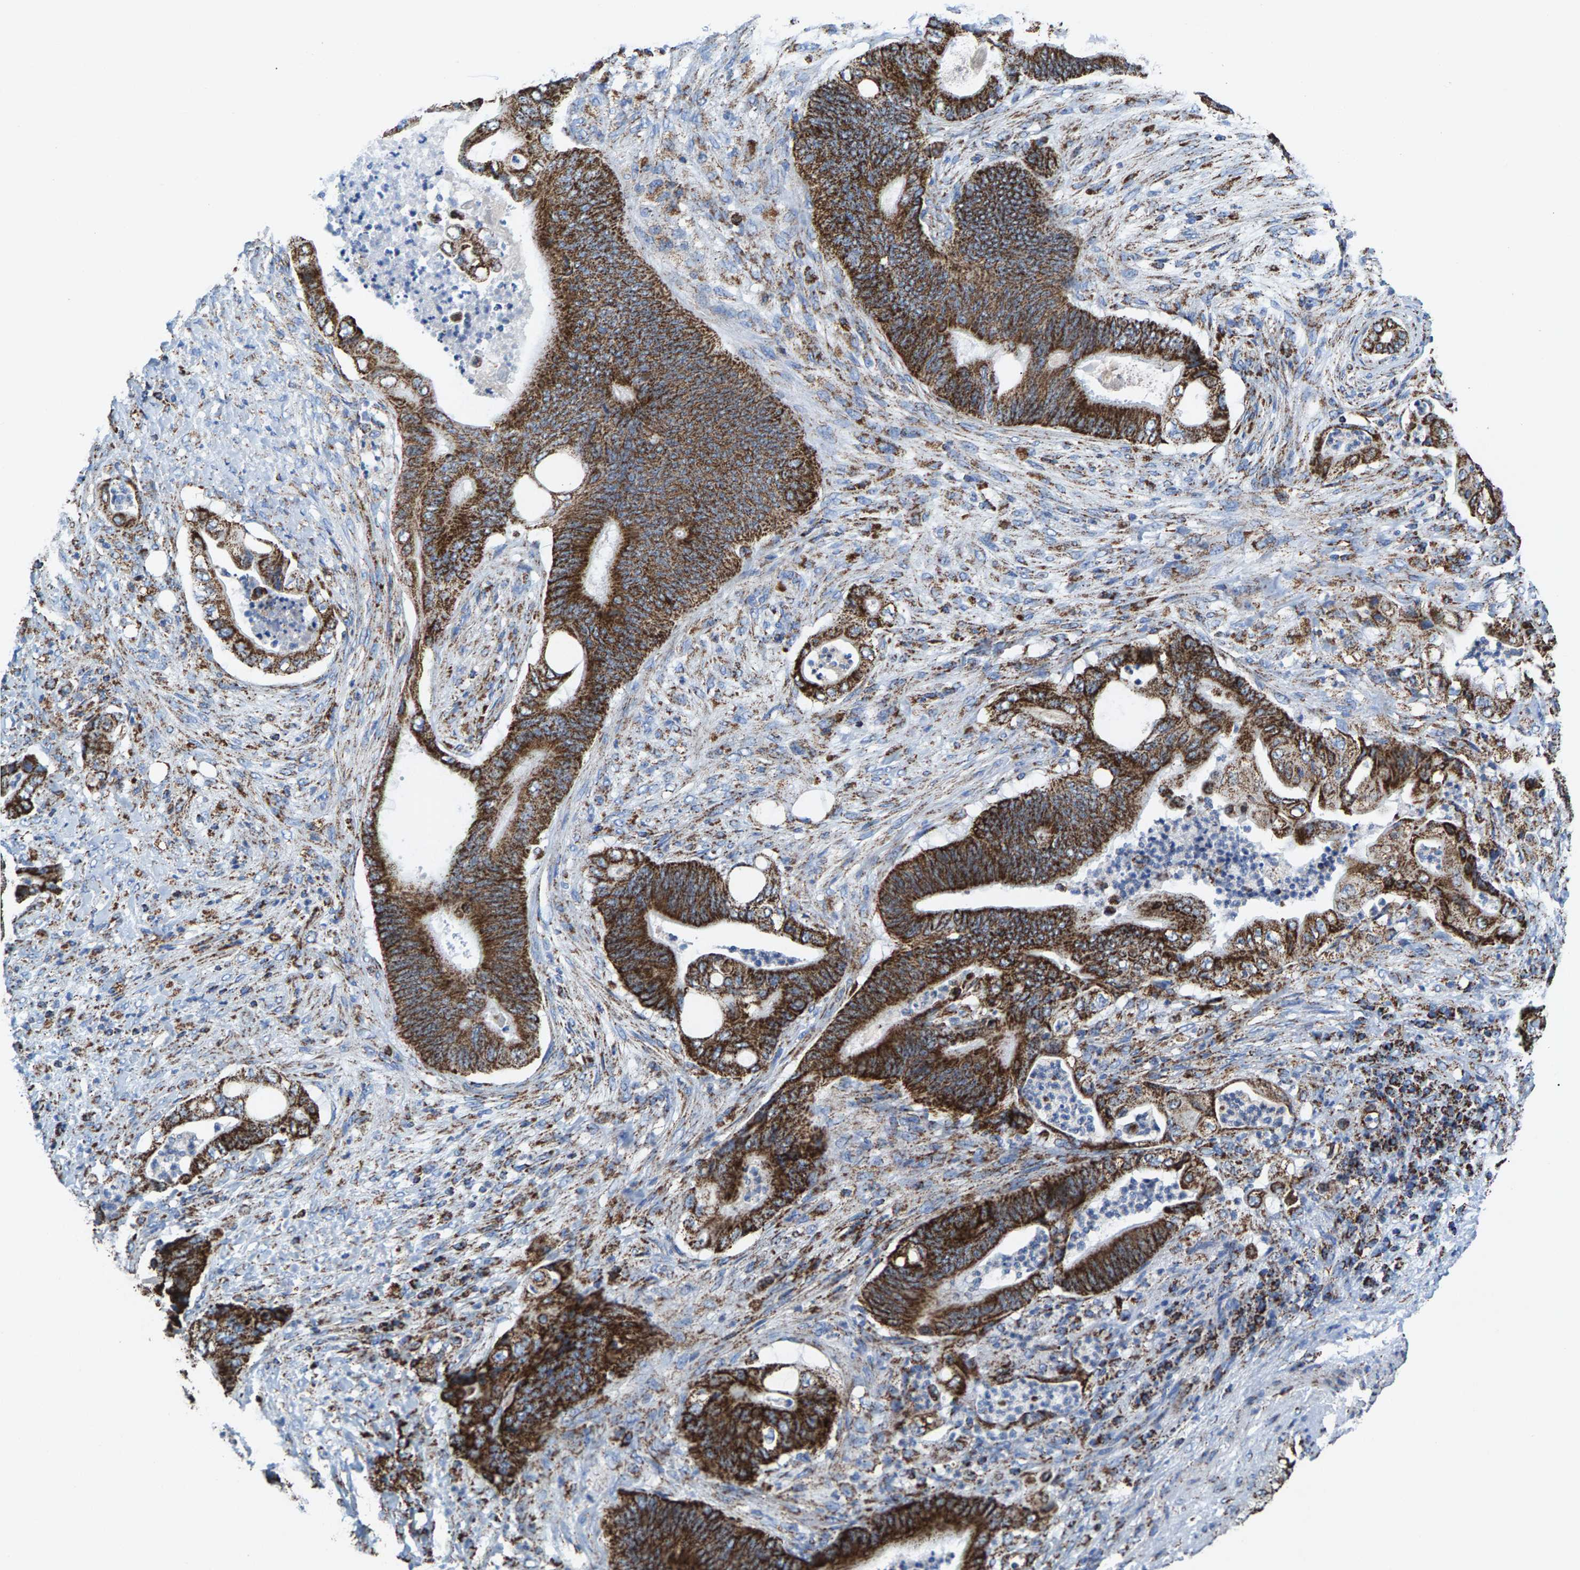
{"staining": {"intensity": "strong", "quantity": ">75%", "location": "cytoplasmic/membranous"}, "tissue": "stomach cancer", "cell_type": "Tumor cells", "image_type": "cancer", "snomed": [{"axis": "morphology", "description": "Adenocarcinoma, NOS"}, {"axis": "topography", "description": "Stomach"}], "caption": "Protein staining by IHC reveals strong cytoplasmic/membranous staining in approximately >75% of tumor cells in stomach cancer (adenocarcinoma).", "gene": "ECHS1", "patient": {"sex": "female", "age": 73}}